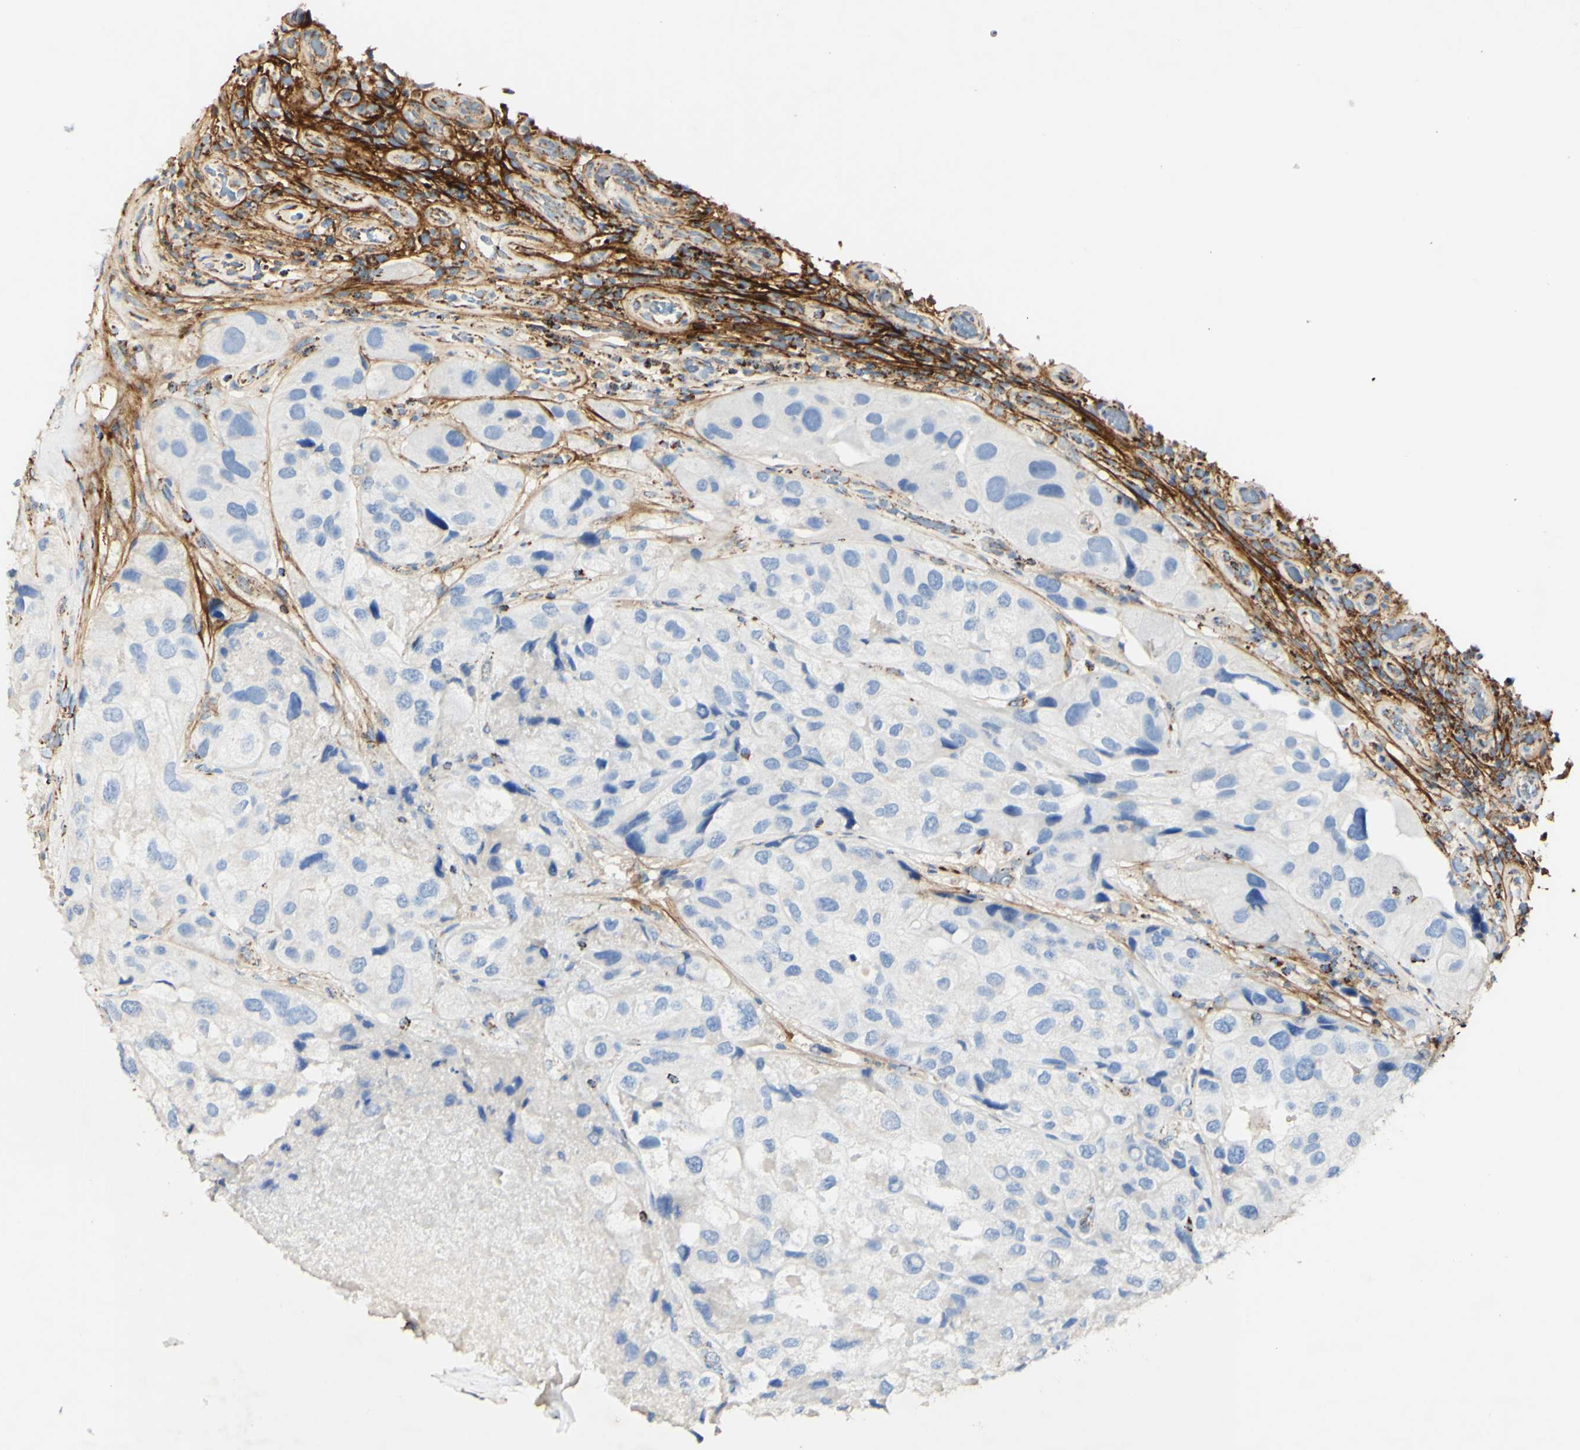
{"staining": {"intensity": "negative", "quantity": "none", "location": "none"}, "tissue": "urothelial cancer", "cell_type": "Tumor cells", "image_type": "cancer", "snomed": [{"axis": "morphology", "description": "Urothelial carcinoma, High grade"}, {"axis": "topography", "description": "Urinary bladder"}], "caption": "An image of urothelial cancer stained for a protein shows no brown staining in tumor cells.", "gene": "OXCT1", "patient": {"sex": "female", "age": 64}}